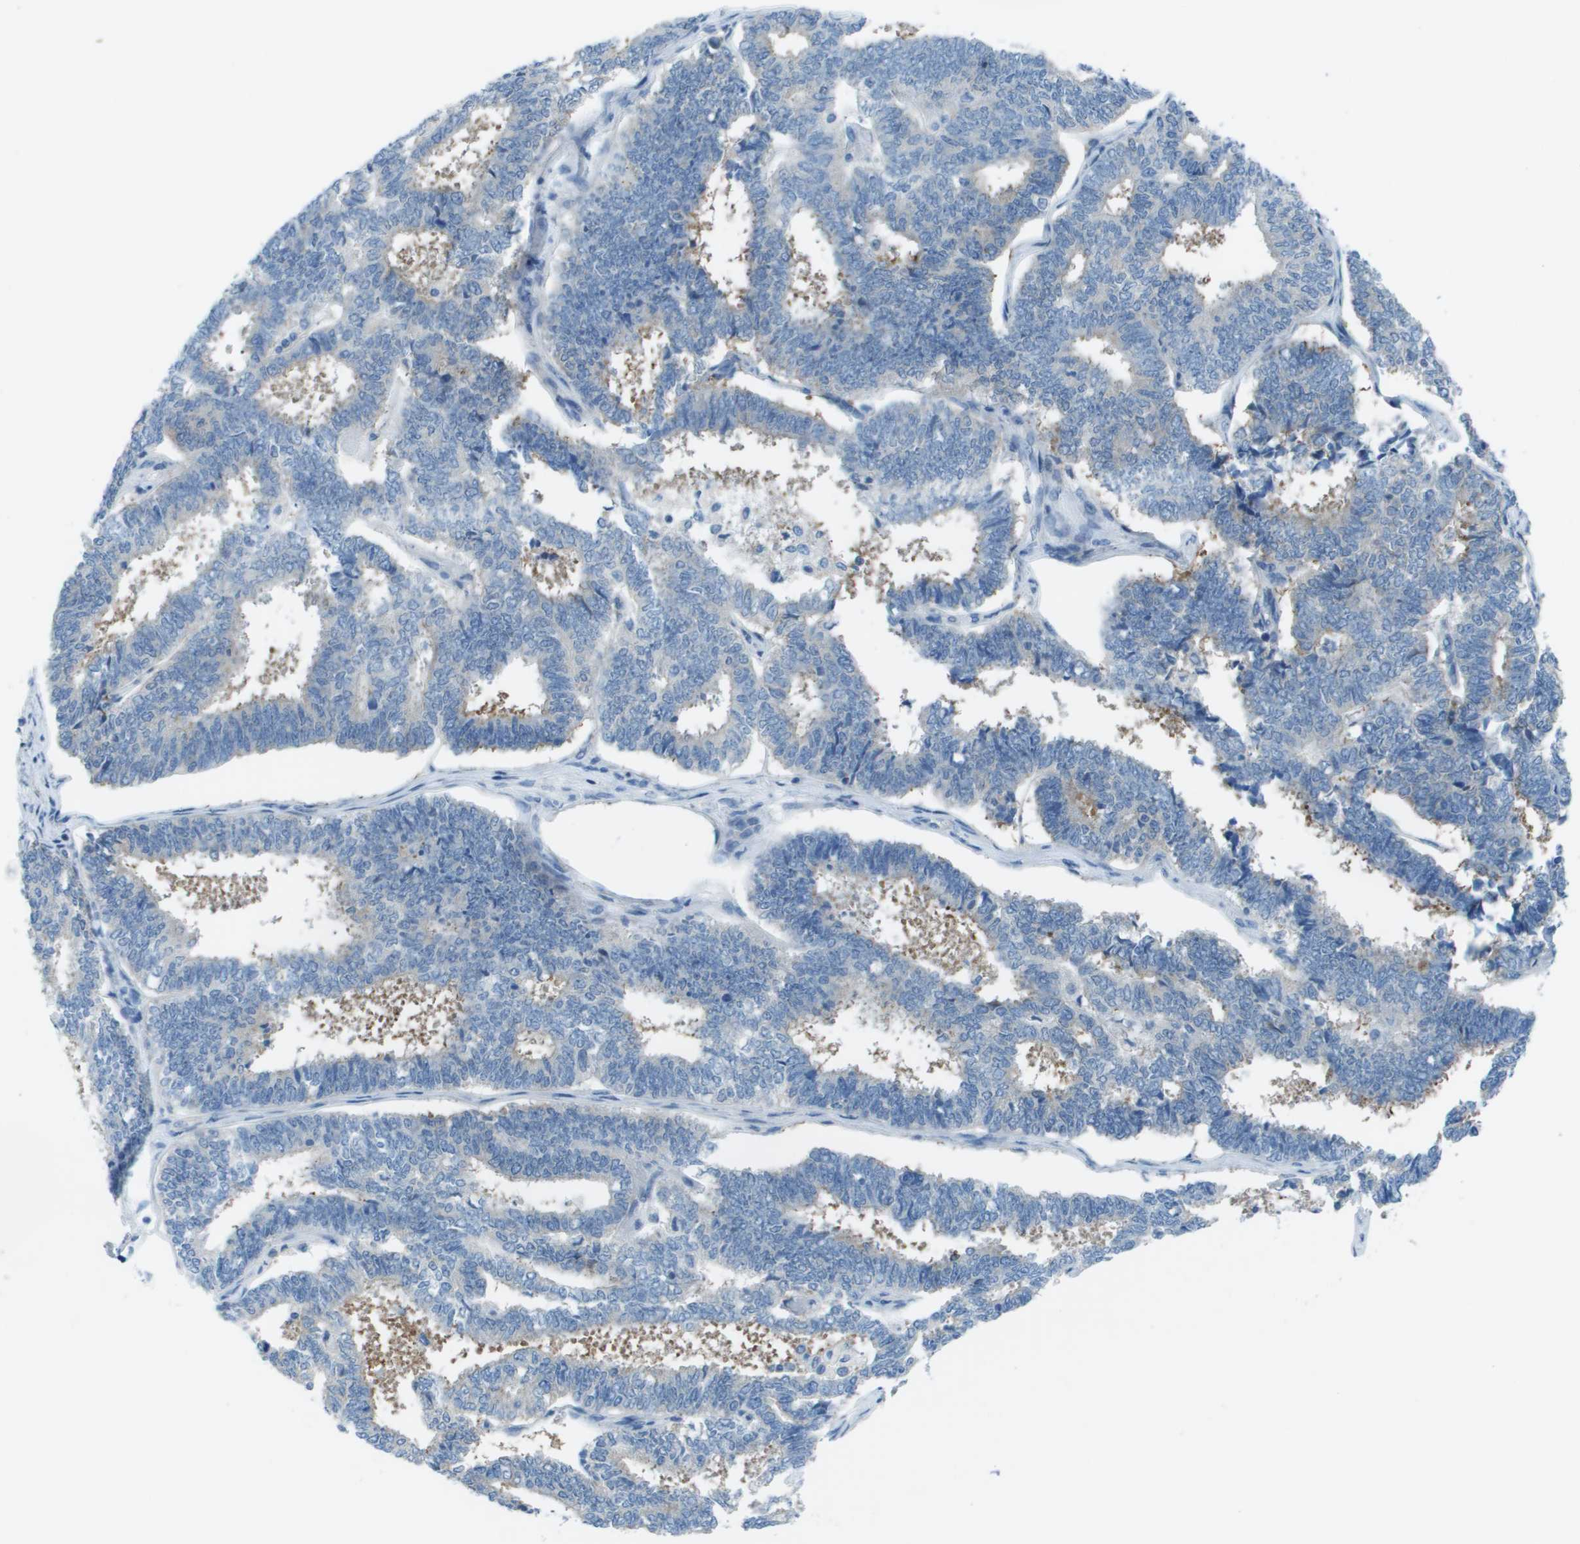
{"staining": {"intensity": "negative", "quantity": "none", "location": "none"}, "tissue": "endometrial cancer", "cell_type": "Tumor cells", "image_type": "cancer", "snomed": [{"axis": "morphology", "description": "Adenocarcinoma, NOS"}, {"axis": "topography", "description": "Endometrium"}], "caption": "Immunohistochemistry (IHC) of human adenocarcinoma (endometrial) displays no expression in tumor cells. The staining was performed using DAB (3,3'-diaminobenzidine) to visualize the protein expression in brown, while the nuclei were stained in blue with hematoxylin (Magnification: 20x).", "gene": "STIP1", "patient": {"sex": "female", "age": 70}}